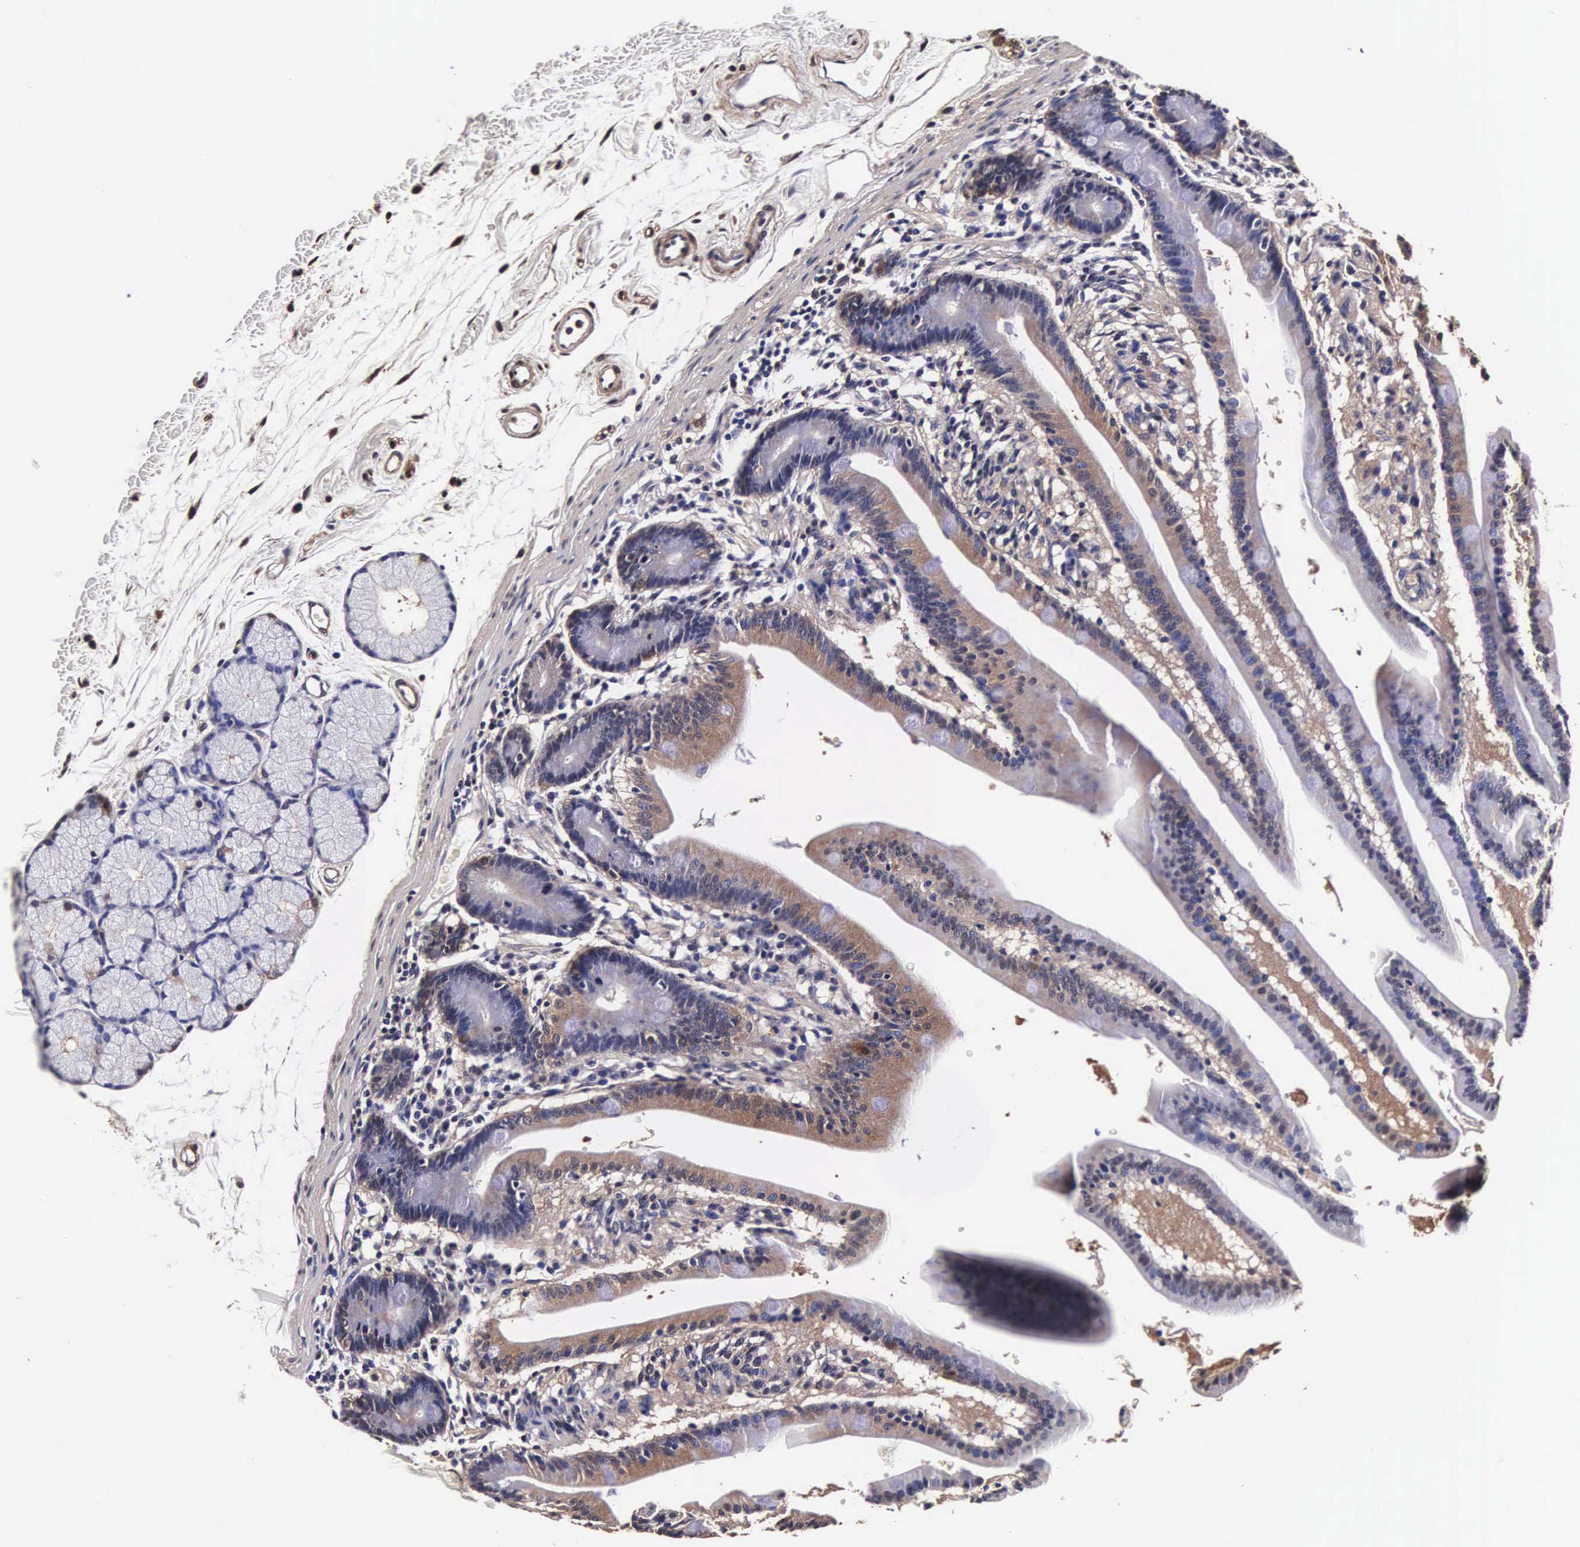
{"staining": {"intensity": "weak", "quantity": "25%-75%", "location": "cytoplasmic/membranous,nuclear"}, "tissue": "duodenum", "cell_type": "Glandular cells", "image_type": "normal", "snomed": [{"axis": "morphology", "description": "Normal tissue, NOS"}, {"axis": "topography", "description": "Duodenum"}], "caption": "The immunohistochemical stain labels weak cytoplasmic/membranous,nuclear staining in glandular cells of benign duodenum.", "gene": "TECPR2", "patient": {"sex": "female", "age": 77}}